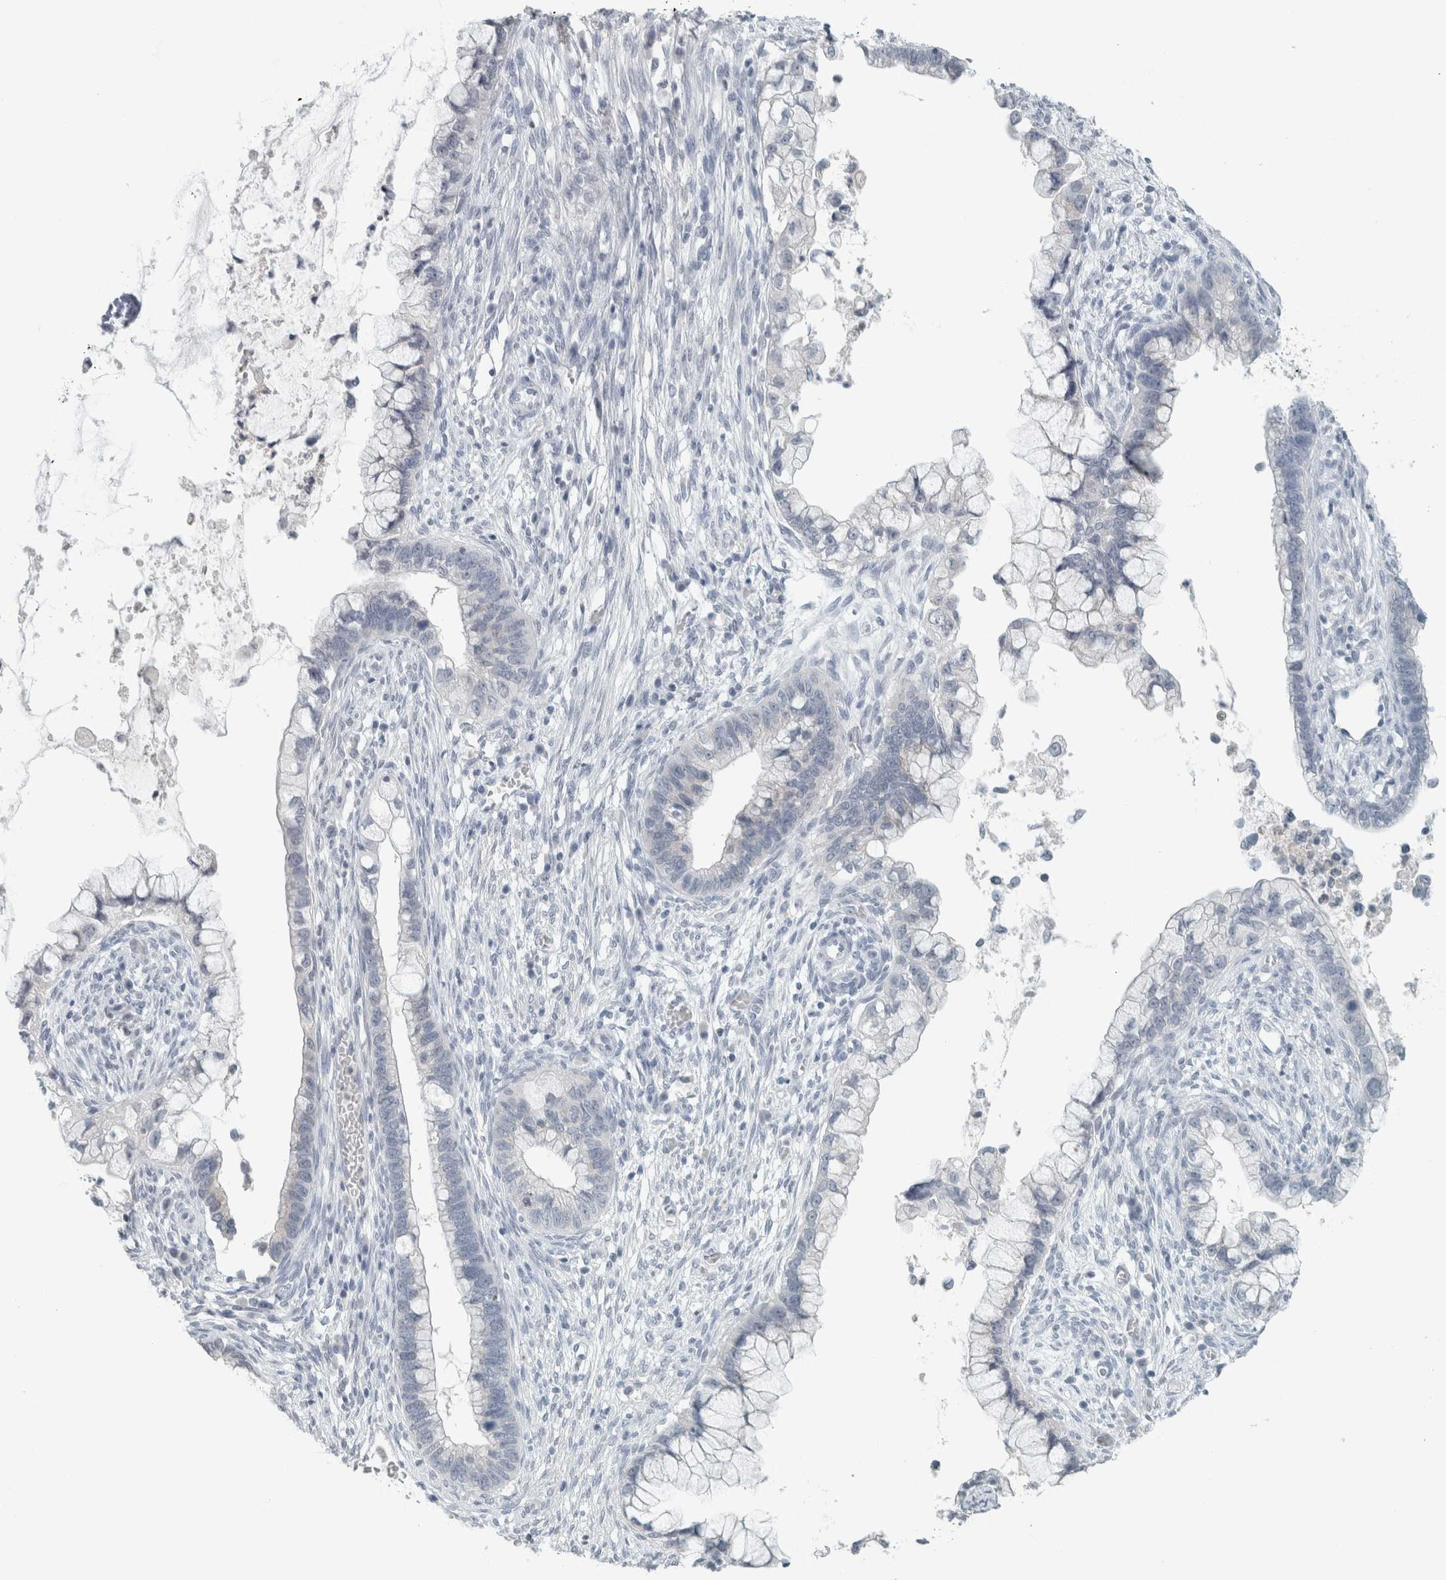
{"staining": {"intensity": "negative", "quantity": "none", "location": "none"}, "tissue": "cervical cancer", "cell_type": "Tumor cells", "image_type": "cancer", "snomed": [{"axis": "morphology", "description": "Adenocarcinoma, NOS"}, {"axis": "topography", "description": "Cervix"}], "caption": "High power microscopy histopathology image of an immunohistochemistry image of cervical adenocarcinoma, revealing no significant staining in tumor cells.", "gene": "TRIT1", "patient": {"sex": "female", "age": 44}}